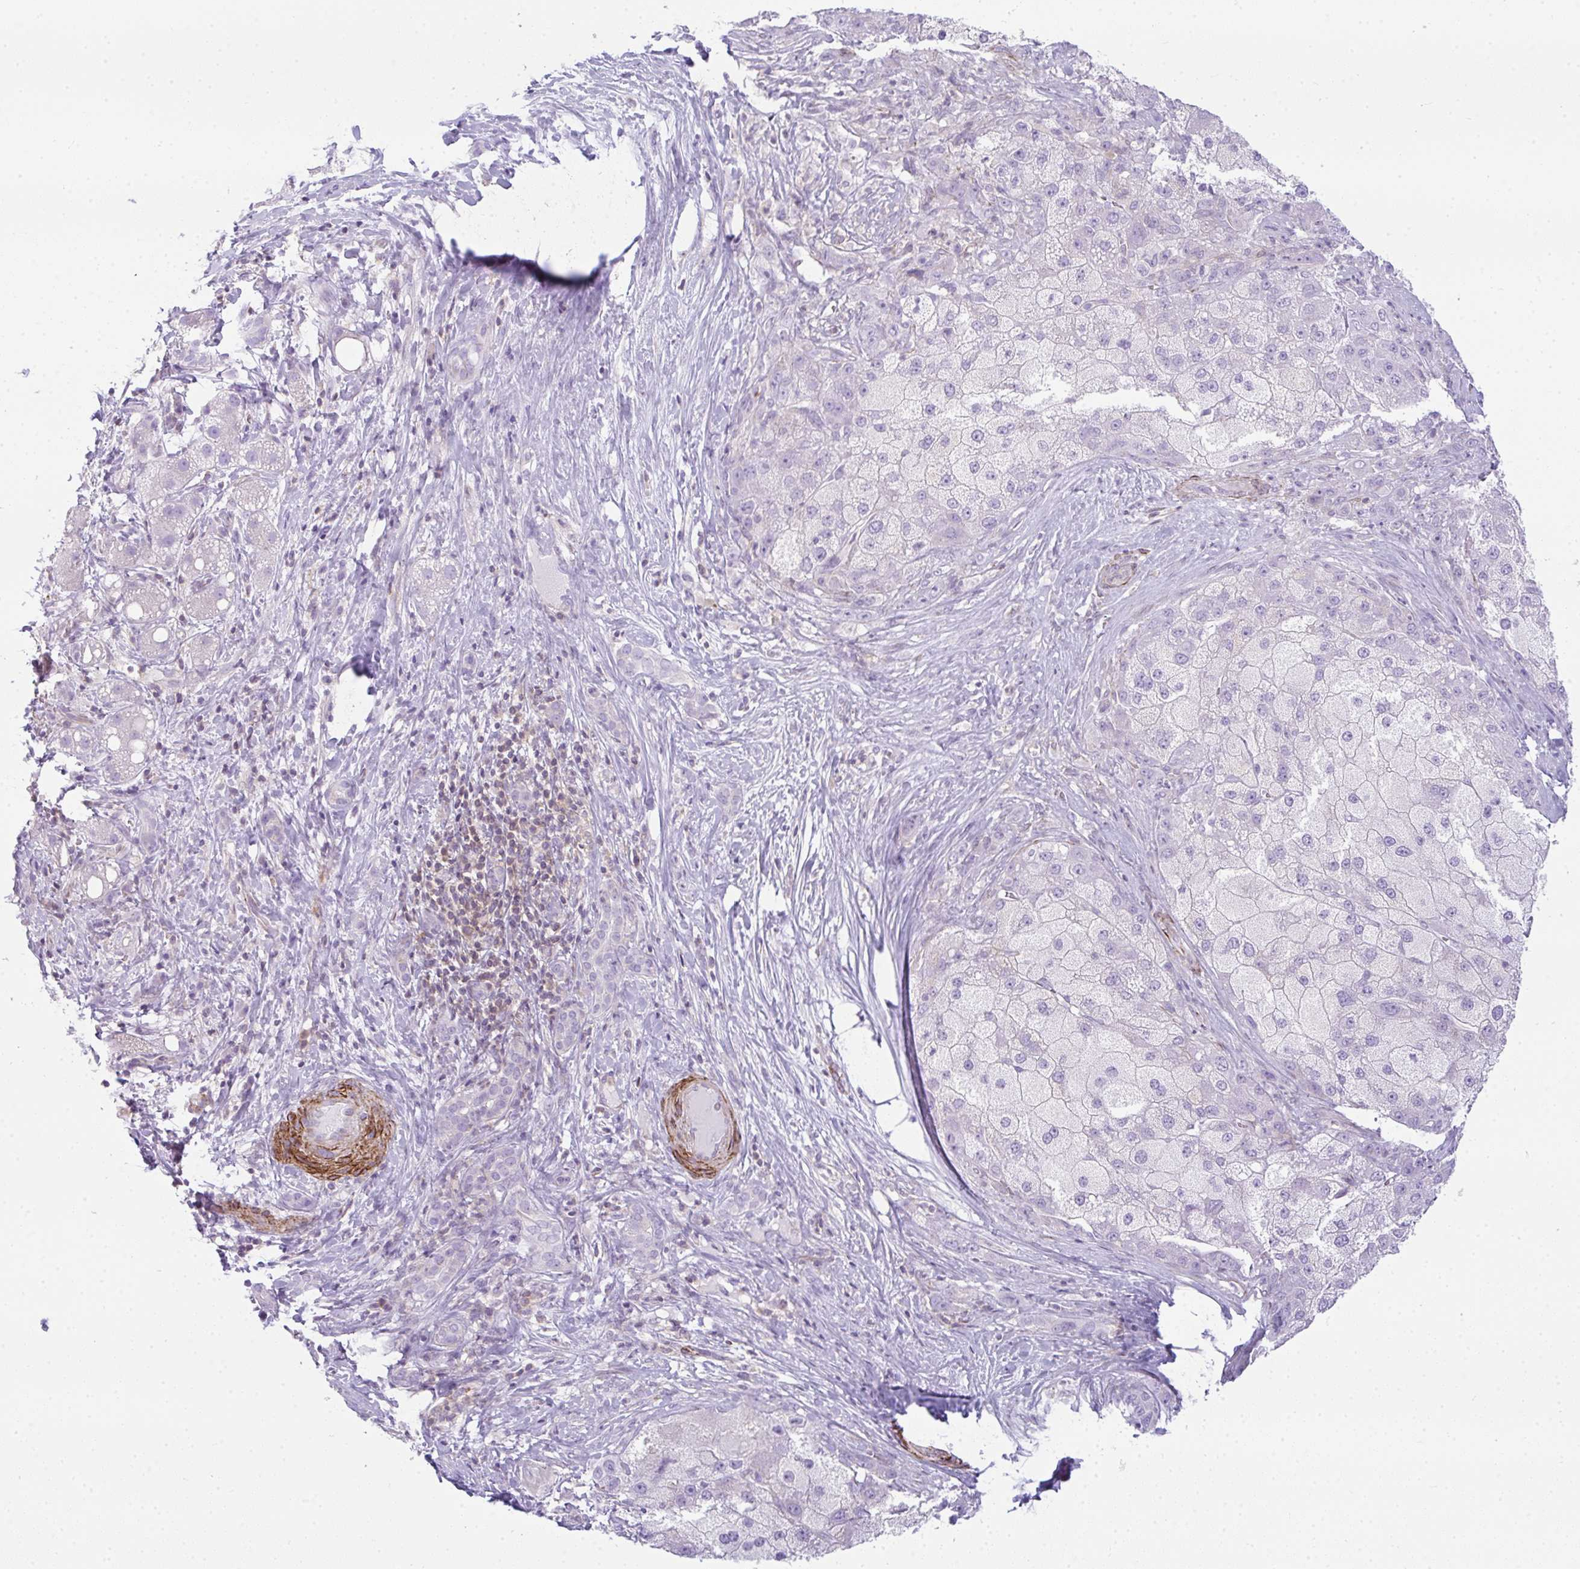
{"staining": {"intensity": "negative", "quantity": "none", "location": "none"}, "tissue": "liver cancer", "cell_type": "Tumor cells", "image_type": "cancer", "snomed": [{"axis": "morphology", "description": "Carcinoma, Hepatocellular, NOS"}, {"axis": "topography", "description": "Liver"}], "caption": "A high-resolution micrograph shows immunohistochemistry (IHC) staining of liver cancer (hepatocellular carcinoma), which displays no significant staining in tumor cells. (DAB immunohistochemistry visualized using brightfield microscopy, high magnification).", "gene": "CDRT15", "patient": {"sex": "male", "age": 67}}